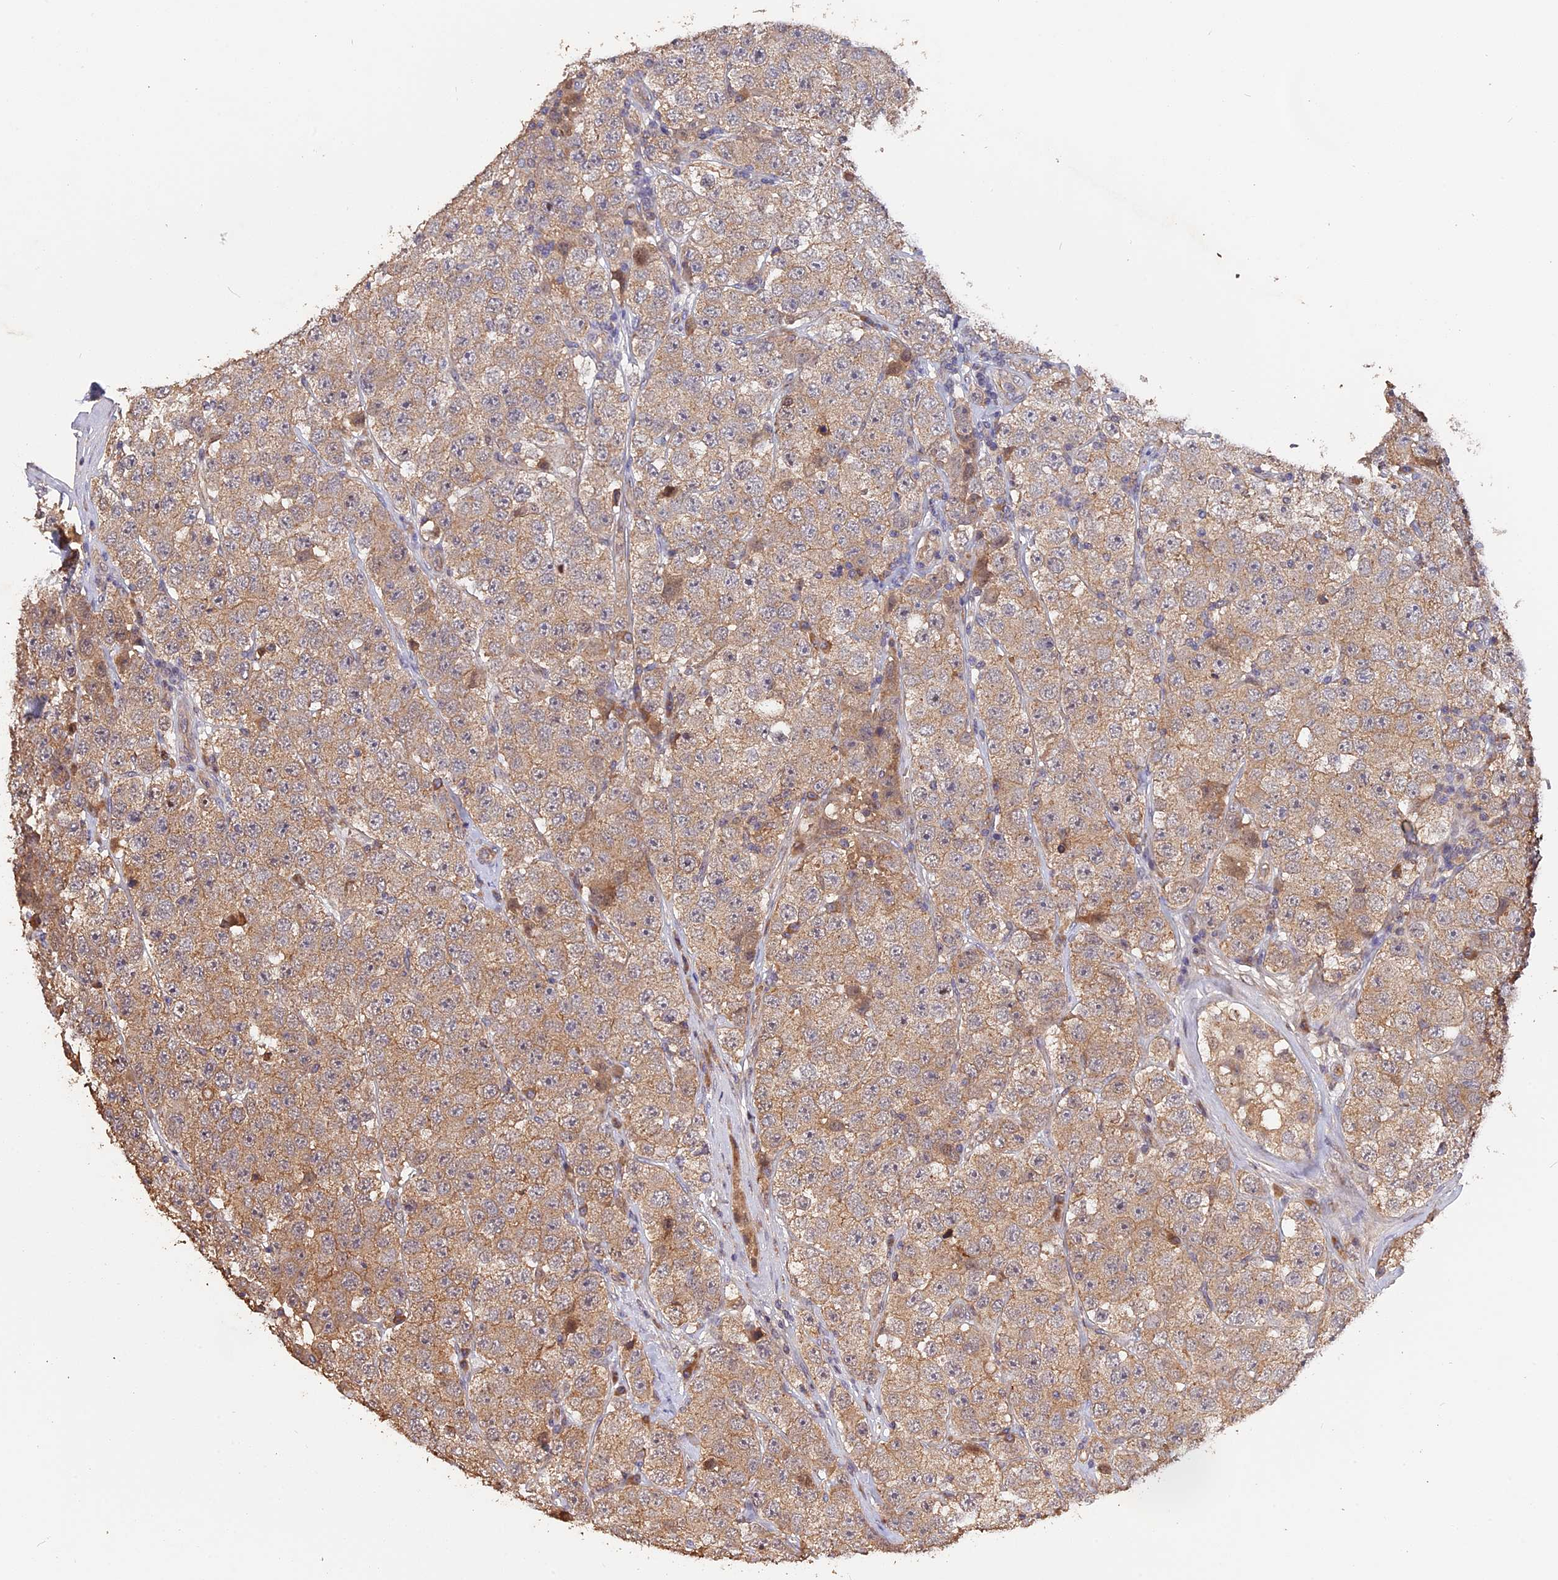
{"staining": {"intensity": "weak", "quantity": ">75%", "location": "cytoplasmic/membranous"}, "tissue": "testis cancer", "cell_type": "Tumor cells", "image_type": "cancer", "snomed": [{"axis": "morphology", "description": "Seminoma, NOS"}, {"axis": "topography", "description": "Testis"}], "caption": "Immunohistochemical staining of seminoma (testis) exhibits low levels of weak cytoplasmic/membranous staining in about >75% of tumor cells.", "gene": "RASAL1", "patient": {"sex": "male", "age": 28}}